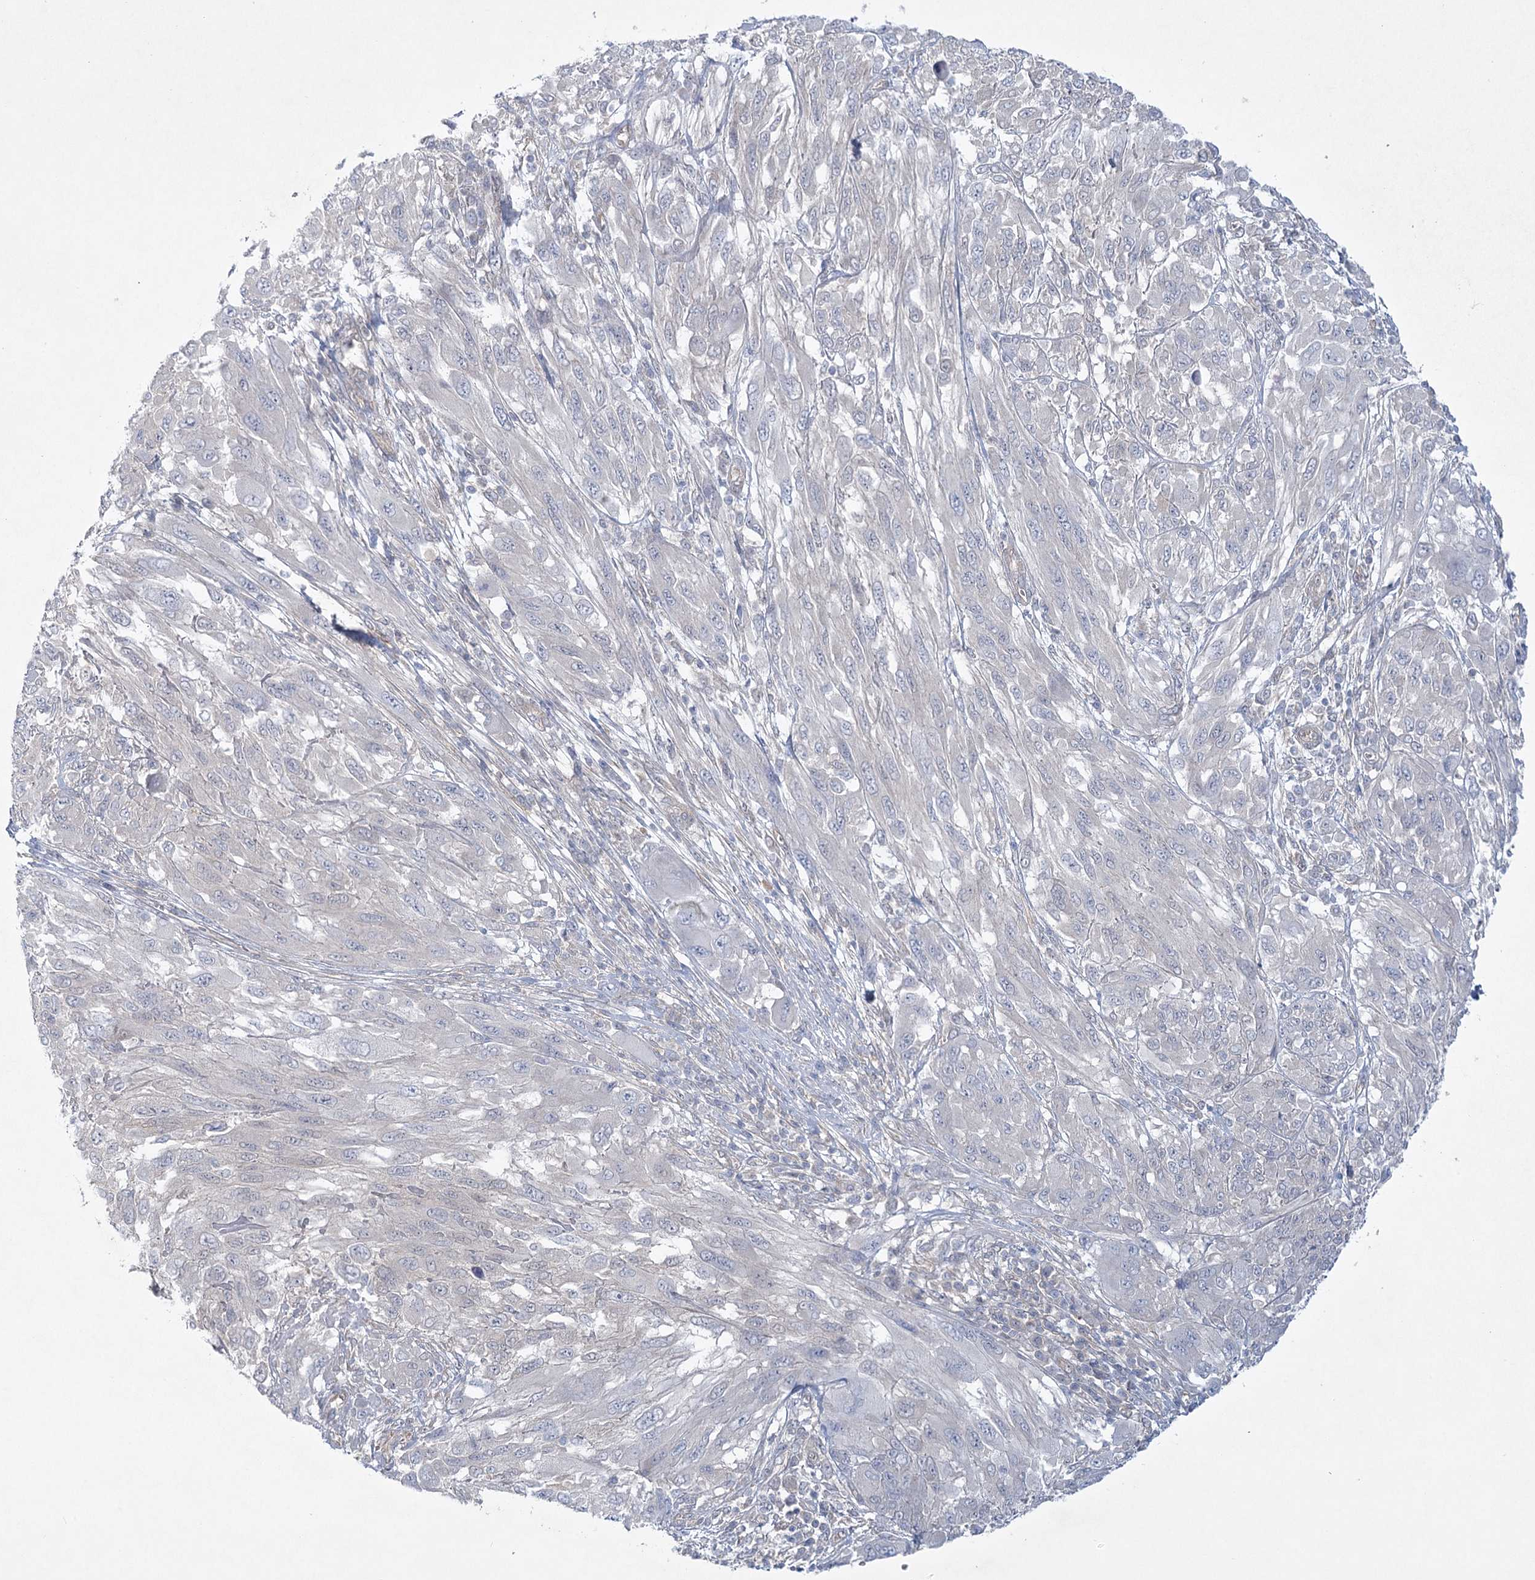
{"staining": {"intensity": "negative", "quantity": "none", "location": "none"}, "tissue": "melanoma", "cell_type": "Tumor cells", "image_type": "cancer", "snomed": [{"axis": "morphology", "description": "Malignant melanoma, NOS"}, {"axis": "topography", "description": "Skin"}], "caption": "This histopathology image is of malignant melanoma stained with IHC to label a protein in brown with the nuclei are counter-stained blue. There is no expression in tumor cells.", "gene": "AAMDC", "patient": {"sex": "female", "age": 91}}